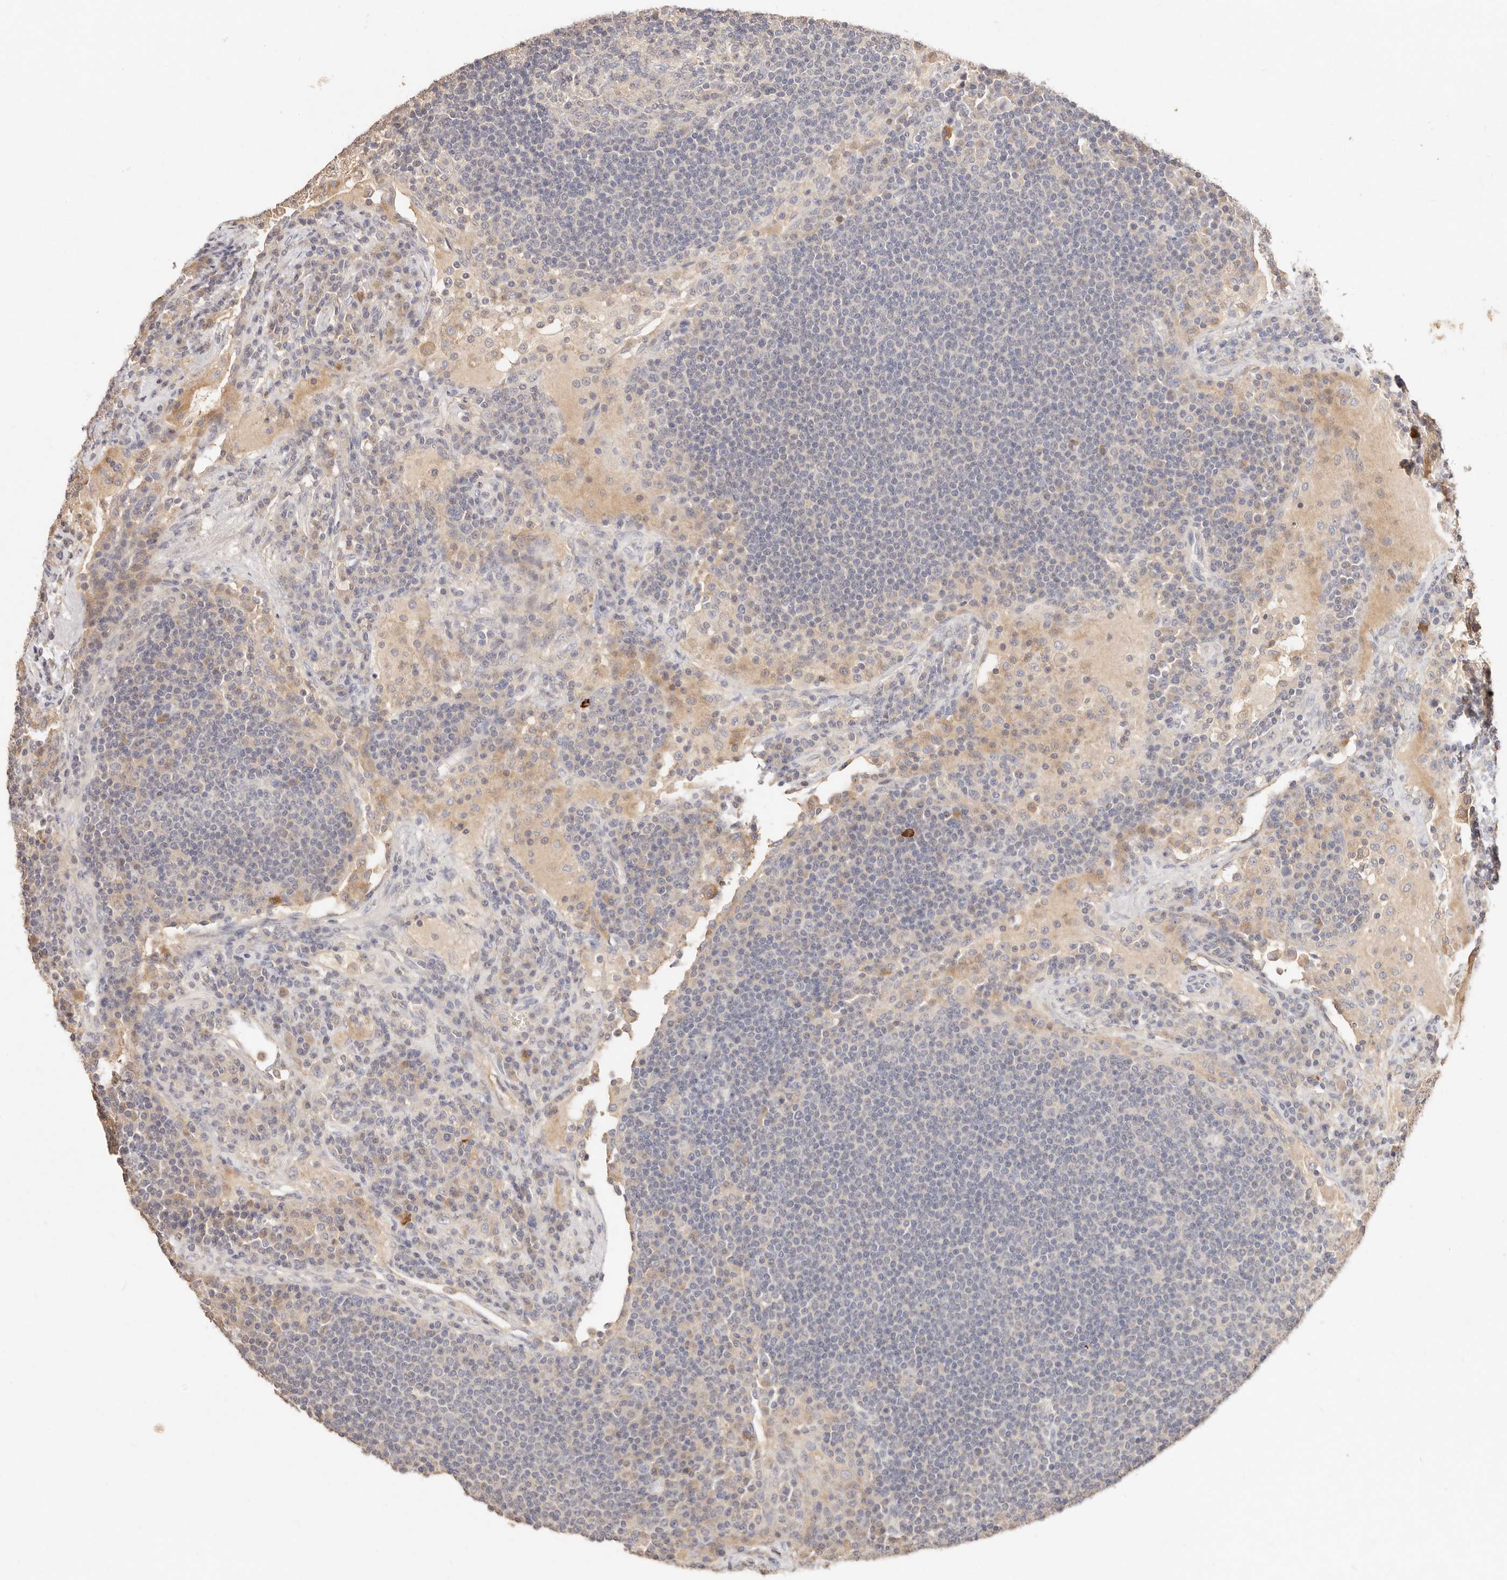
{"staining": {"intensity": "negative", "quantity": "none", "location": "none"}, "tissue": "lymph node", "cell_type": "Germinal center cells", "image_type": "normal", "snomed": [{"axis": "morphology", "description": "Normal tissue, NOS"}, {"axis": "topography", "description": "Lymph node"}], "caption": "This is an immunohistochemistry (IHC) image of unremarkable human lymph node. There is no expression in germinal center cells.", "gene": "CXADR", "patient": {"sex": "female", "age": 53}}